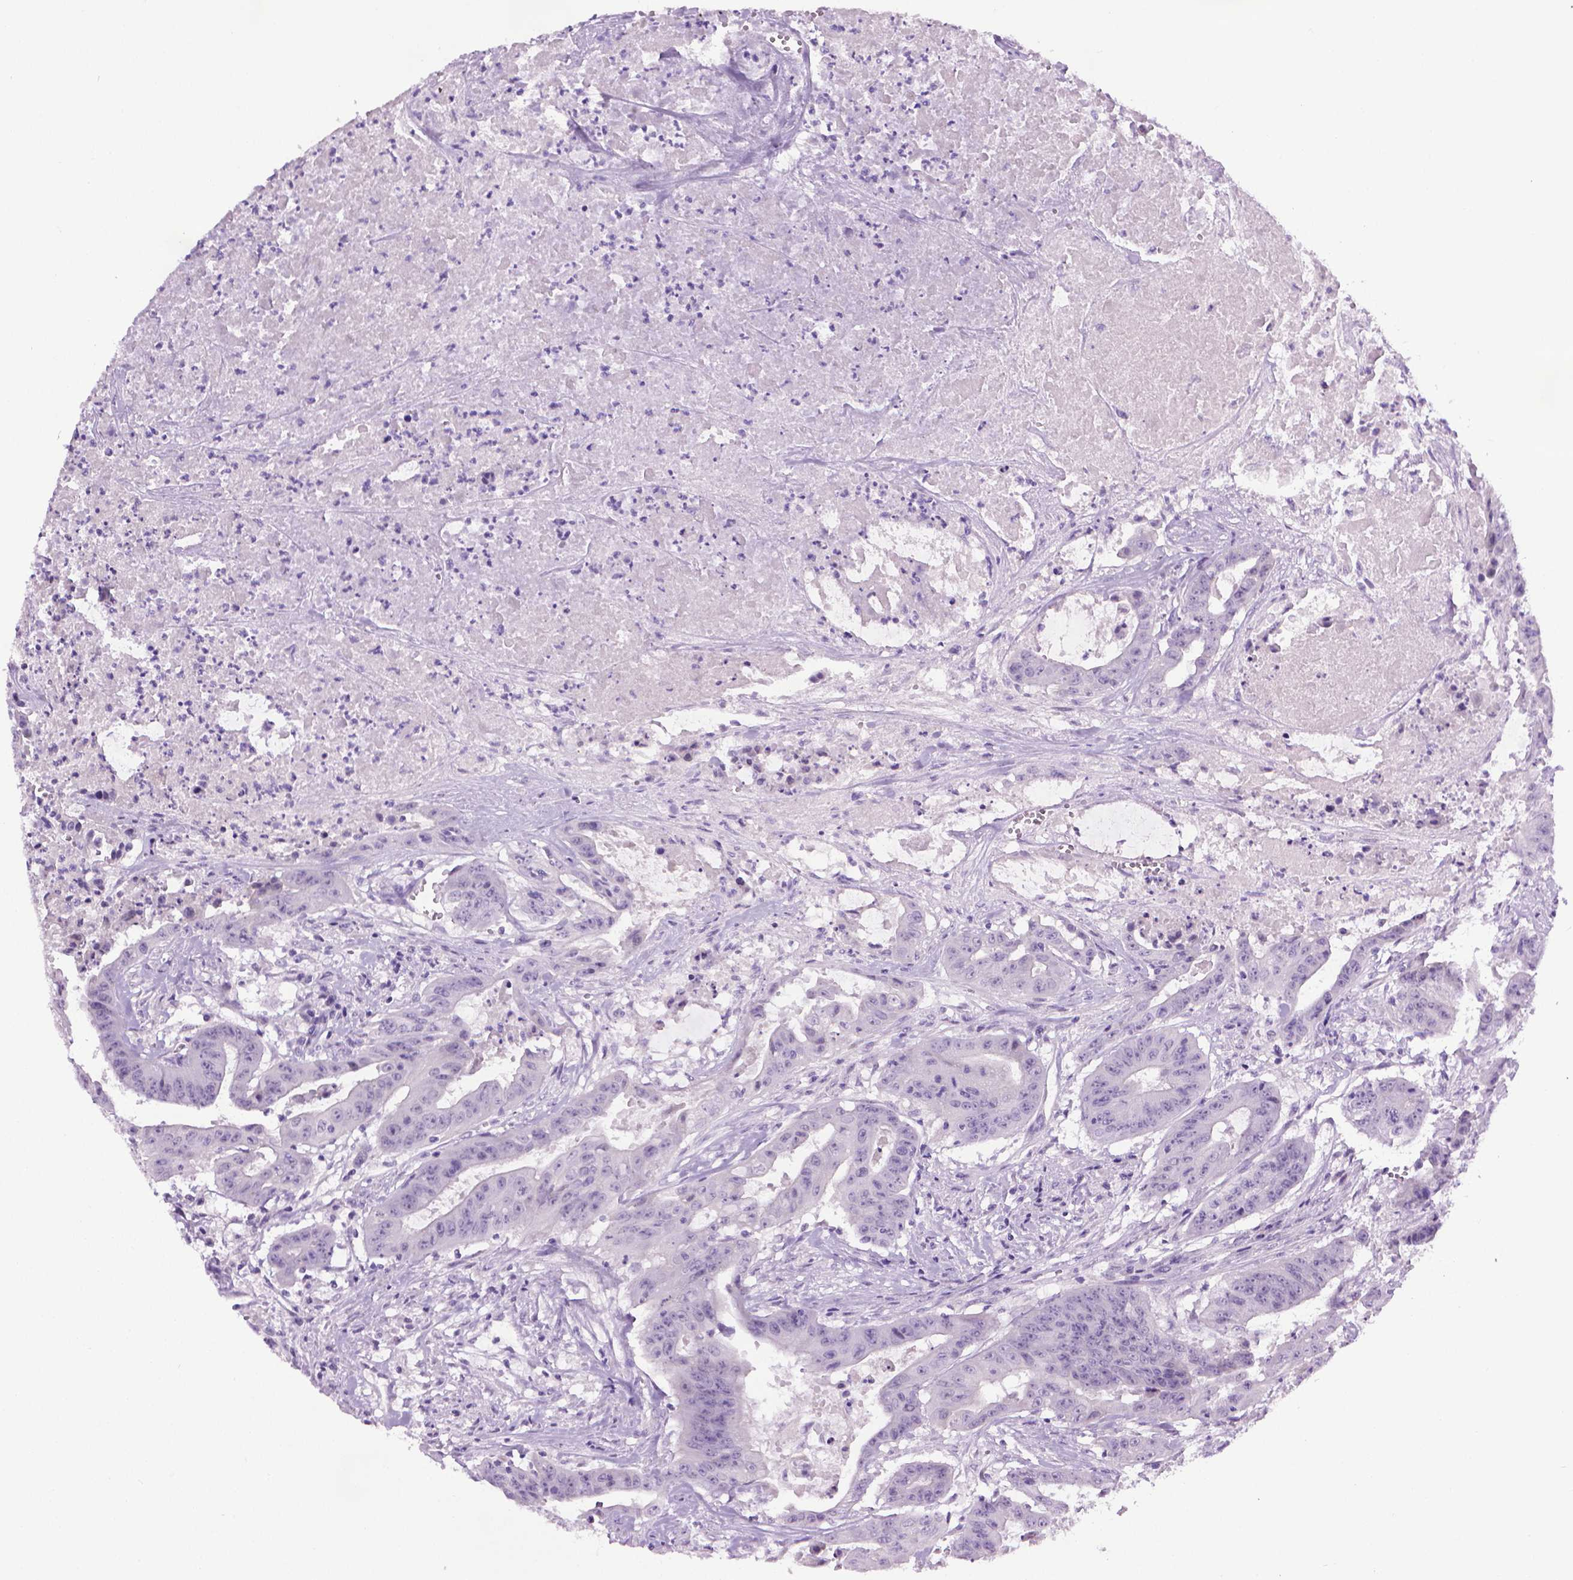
{"staining": {"intensity": "negative", "quantity": "none", "location": "none"}, "tissue": "colorectal cancer", "cell_type": "Tumor cells", "image_type": "cancer", "snomed": [{"axis": "morphology", "description": "Adenocarcinoma, NOS"}, {"axis": "topography", "description": "Colon"}], "caption": "DAB immunohistochemical staining of adenocarcinoma (colorectal) shows no significant staining in tumor cells. (Immunohistochemistry (ihc), brightfield microscopy, high magnification).", "gene": "DNAI7", "patient": {"sex": "male", "age": 33}}